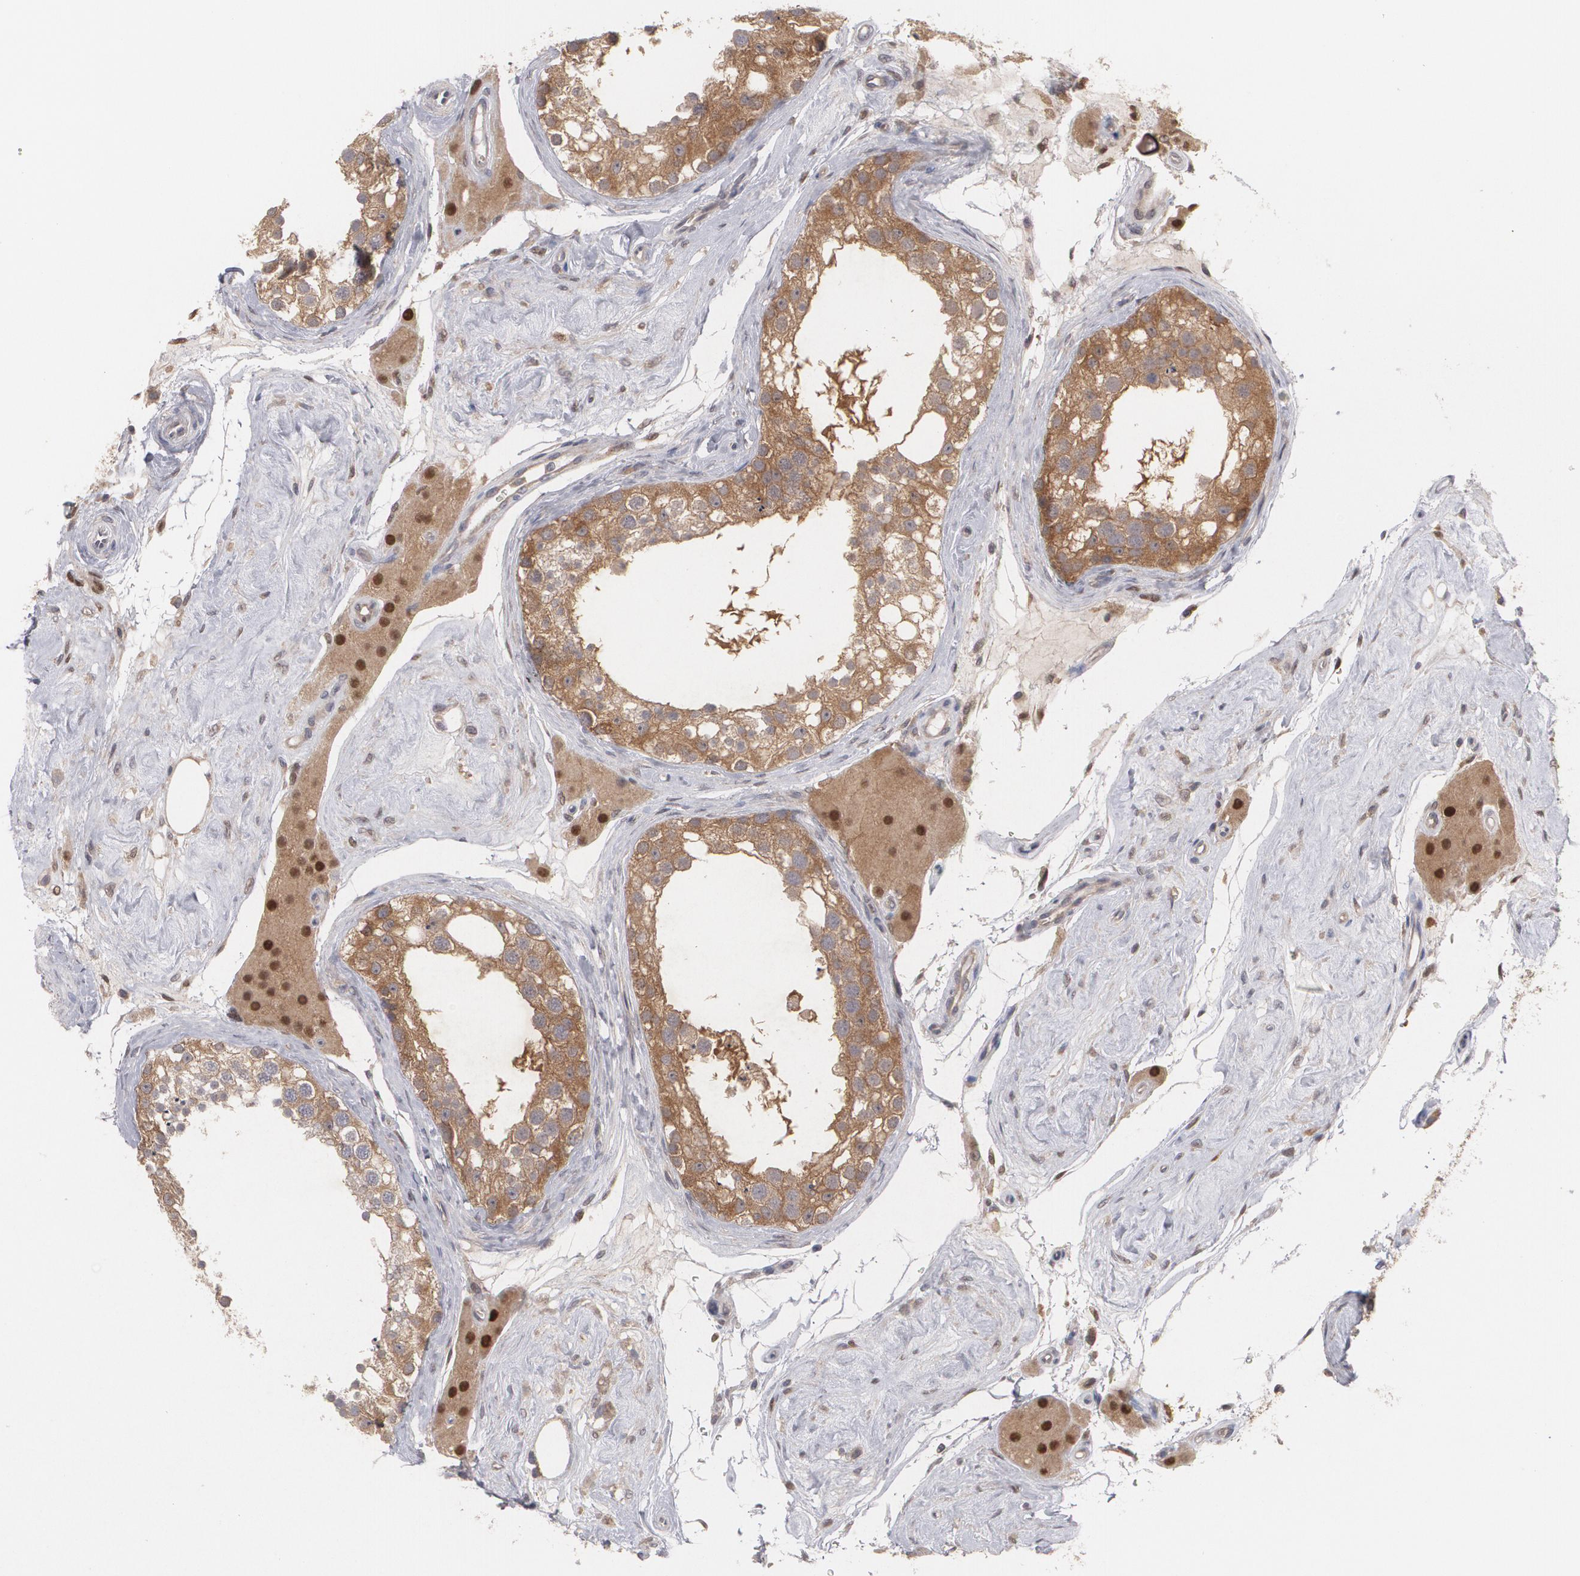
{"staining": {"intensity": "moderate", "quantity": ">75%", "location": "cytoplasmic/membranous"}, "tissue": "testis", "cell_type": "Cells in seminiferous ducts", "image_type": "normal", "snomed": [{"axis": "morphology", "description": "Normal tissue, NOS"}, {"axis": "topography", "description": "Testis"}], "caption": "Human testis stained with a brown dye shows moderate cytoplasmic/membranous positive staining in about >75% of cells in seminiferous ducts.", "gene": "HTT", "patient": {"sex": "male", "age": 68}}